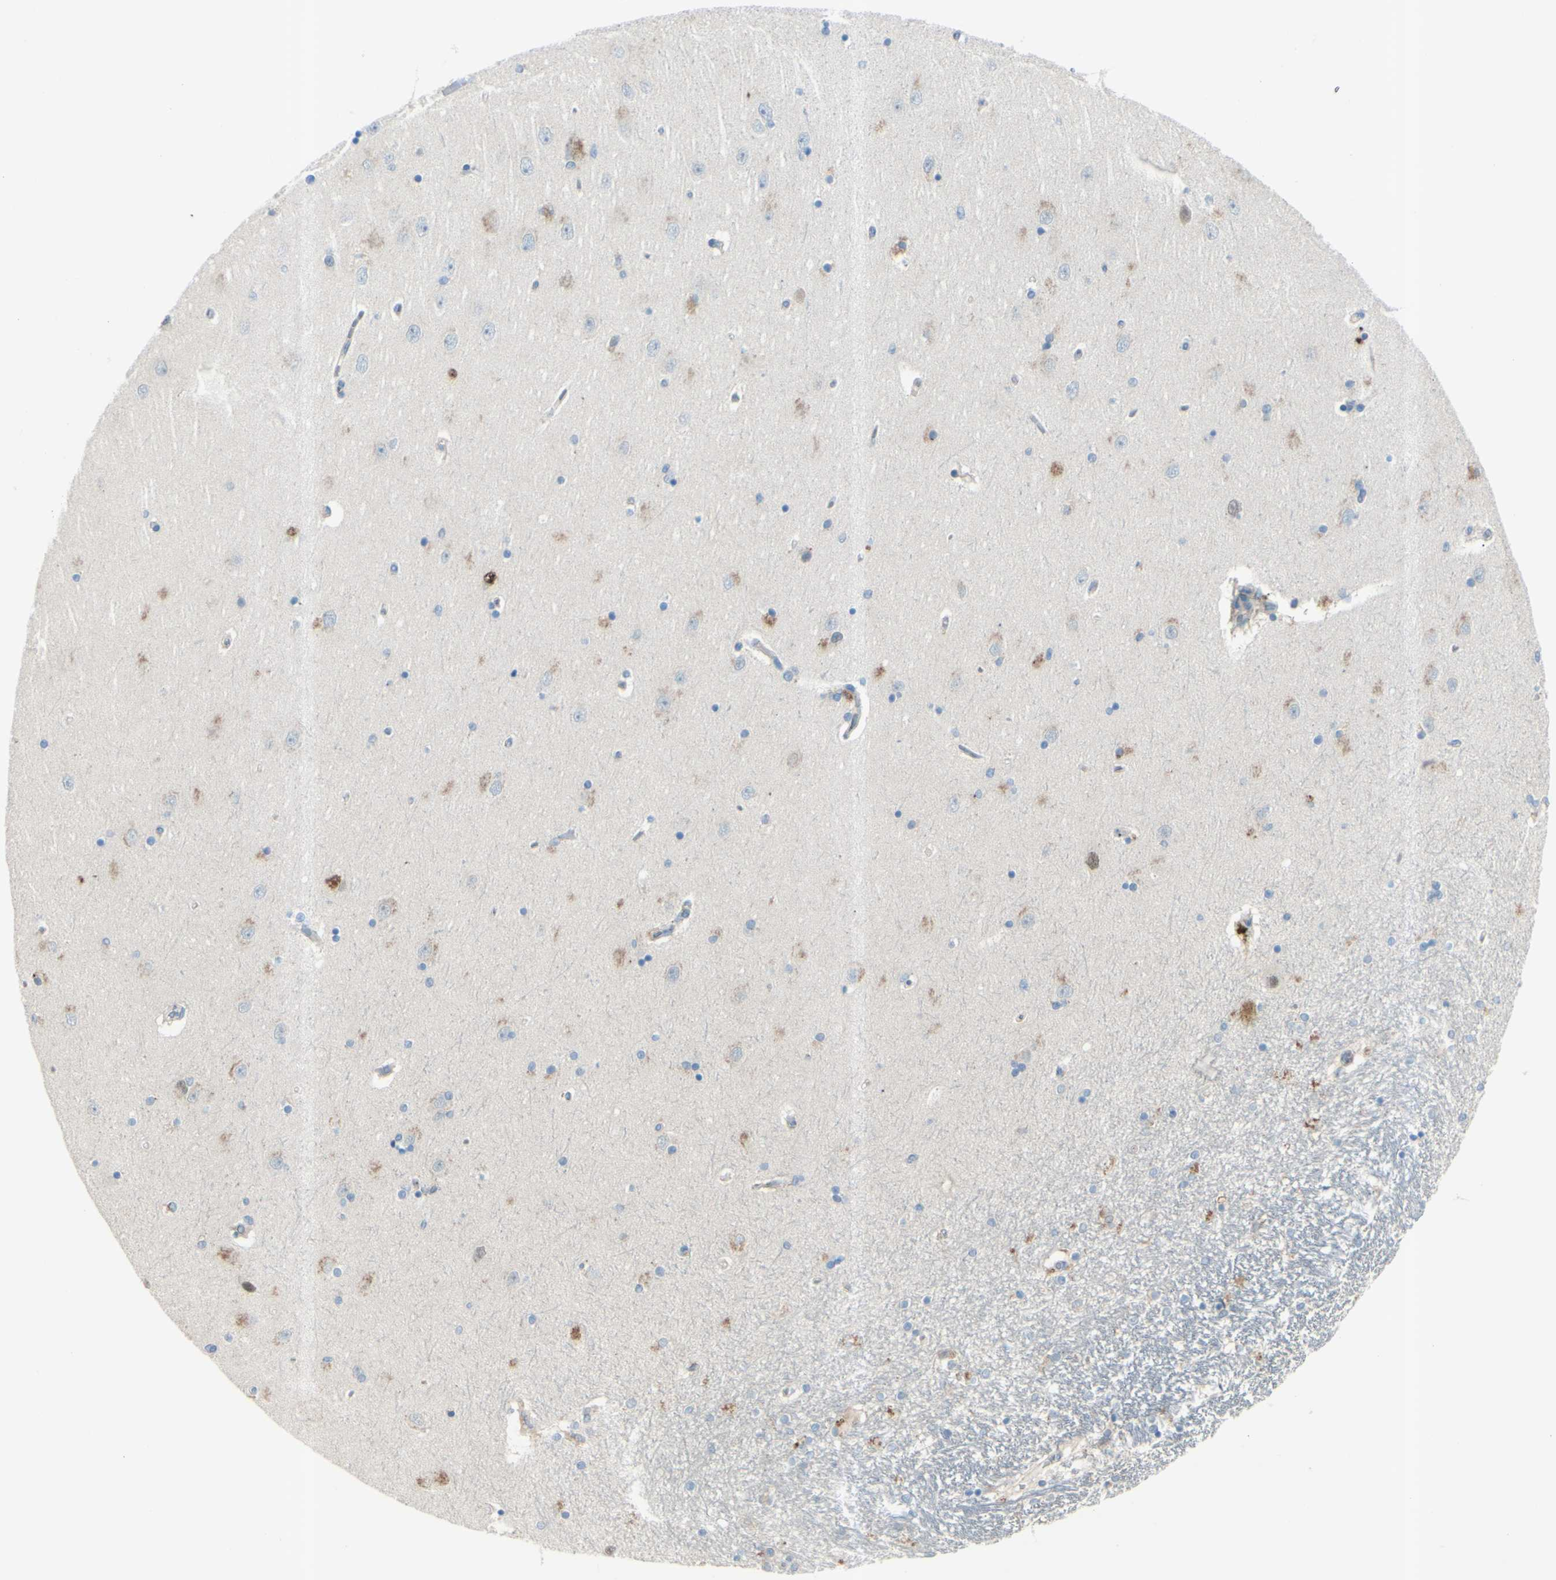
{"staining": {"intensity": "negative", "quantity": "none", "location": "none"}, "tissue": "hippocampus", "cell_type": "Glial cells", "image_type": "normal", "snomed": [{"axis": "morphology", "description": "Normal tissue, NOS"}, {"axis": "topography", "description": "Hippocampus"}], "caption": "This is an IHC photomicrograph of benign human hippocampus. There is no staining in glial cells.", "gene": "B4GALT1", "patient": {"sex": "female", "age": 54}}